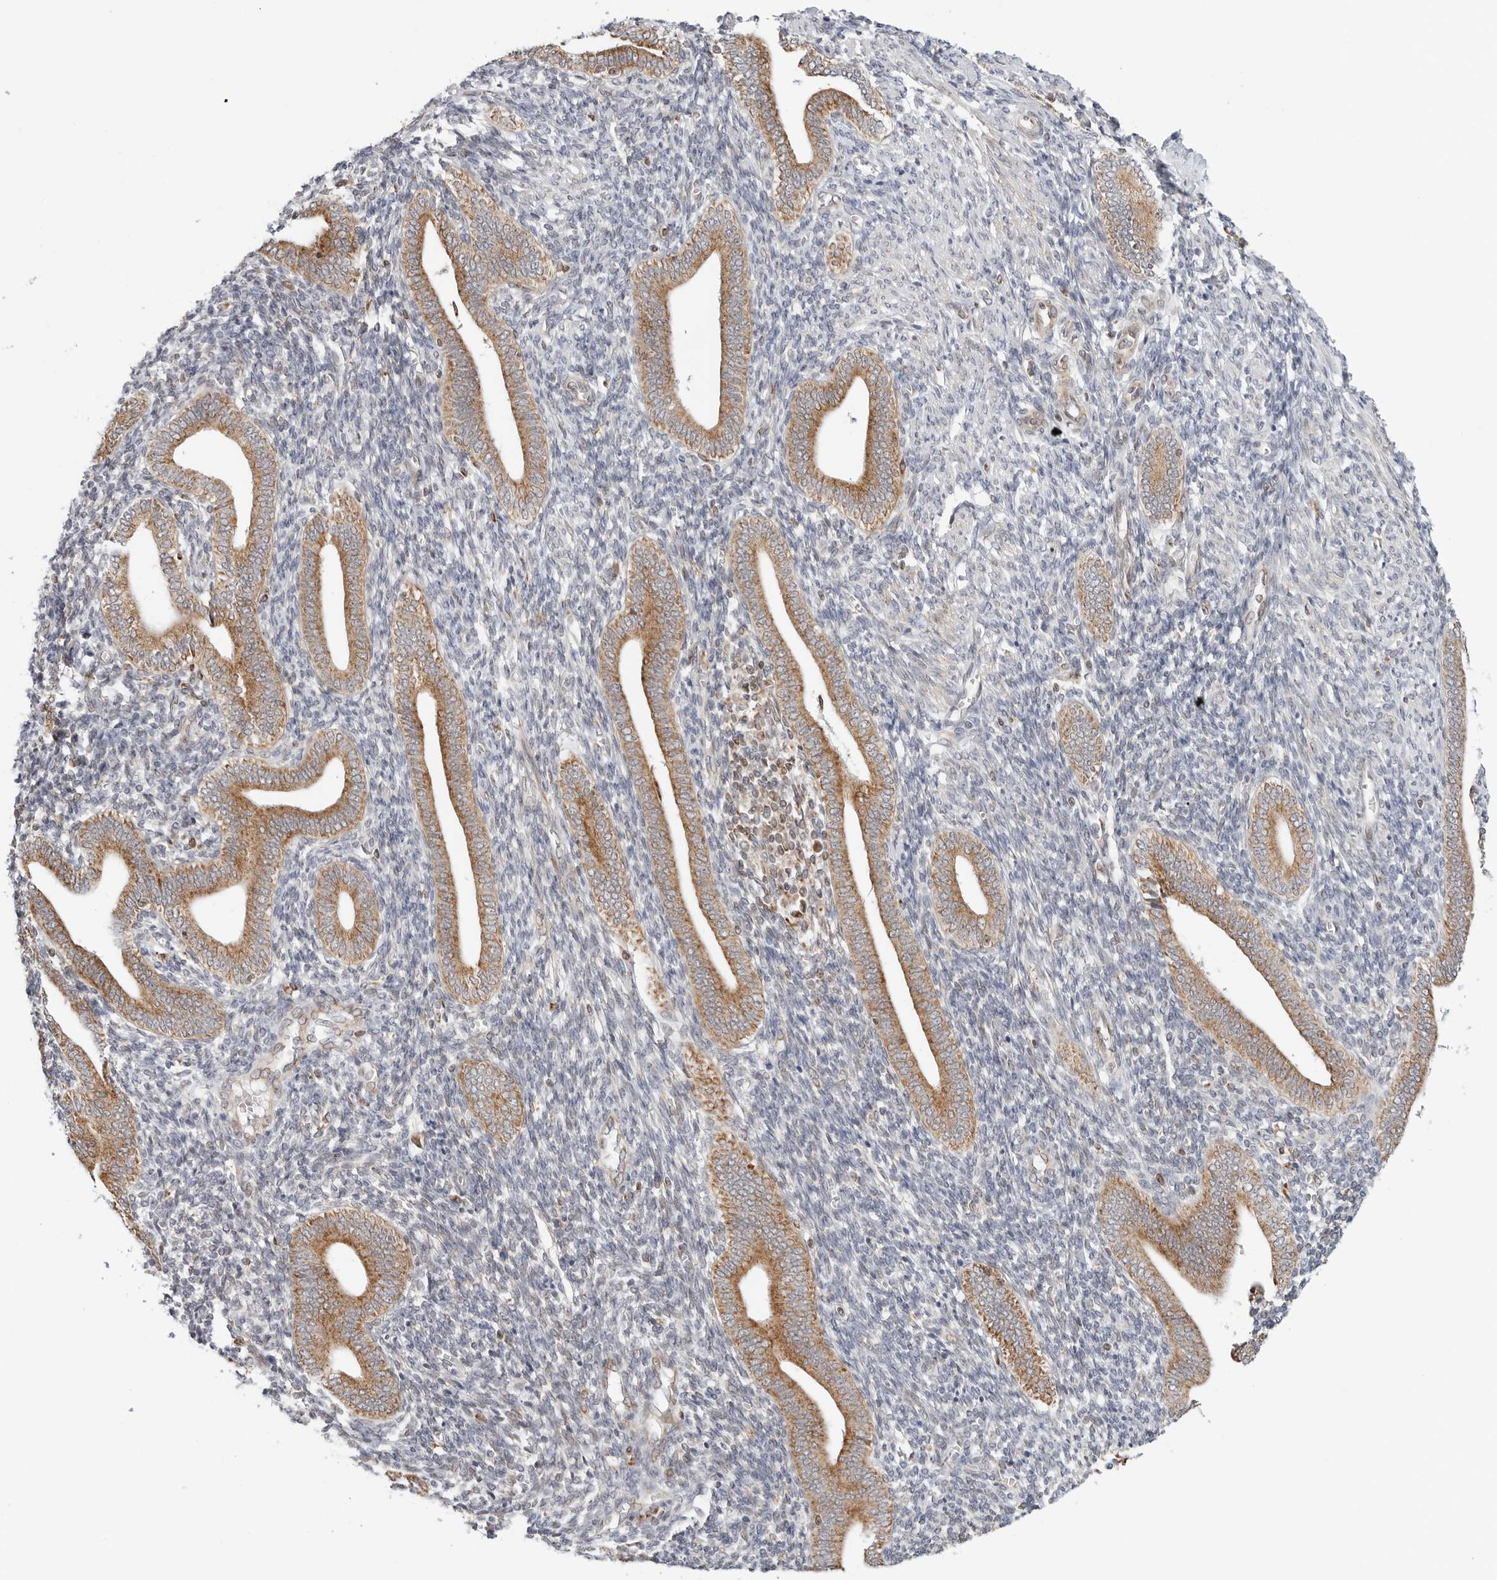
{"staining": {"intensity": "weak", "quantity": "25%-75%", "location": "cytoplasmic/membranous"}, "tissue": "endometrium", "cell_type": "Cells in endometrial stroma", "image_type": "normal", "snomed": [{"axis": "morphology", "description": "Normal tissue, NOS"}, {"axis": "topography", "description": "Uterus"}, {"axis": "topography", "description": "Endometrium"}], "caption": "IHC micrograph of normal human endometrium stained for a protein (brown), which demonstrates low levels of weak cytoplasmic/membranous staining in approximately 25%-75% of cells in endometrial stroma.", "gene": "DYRK4", "patient": {"sex": "female", "age": 33}}